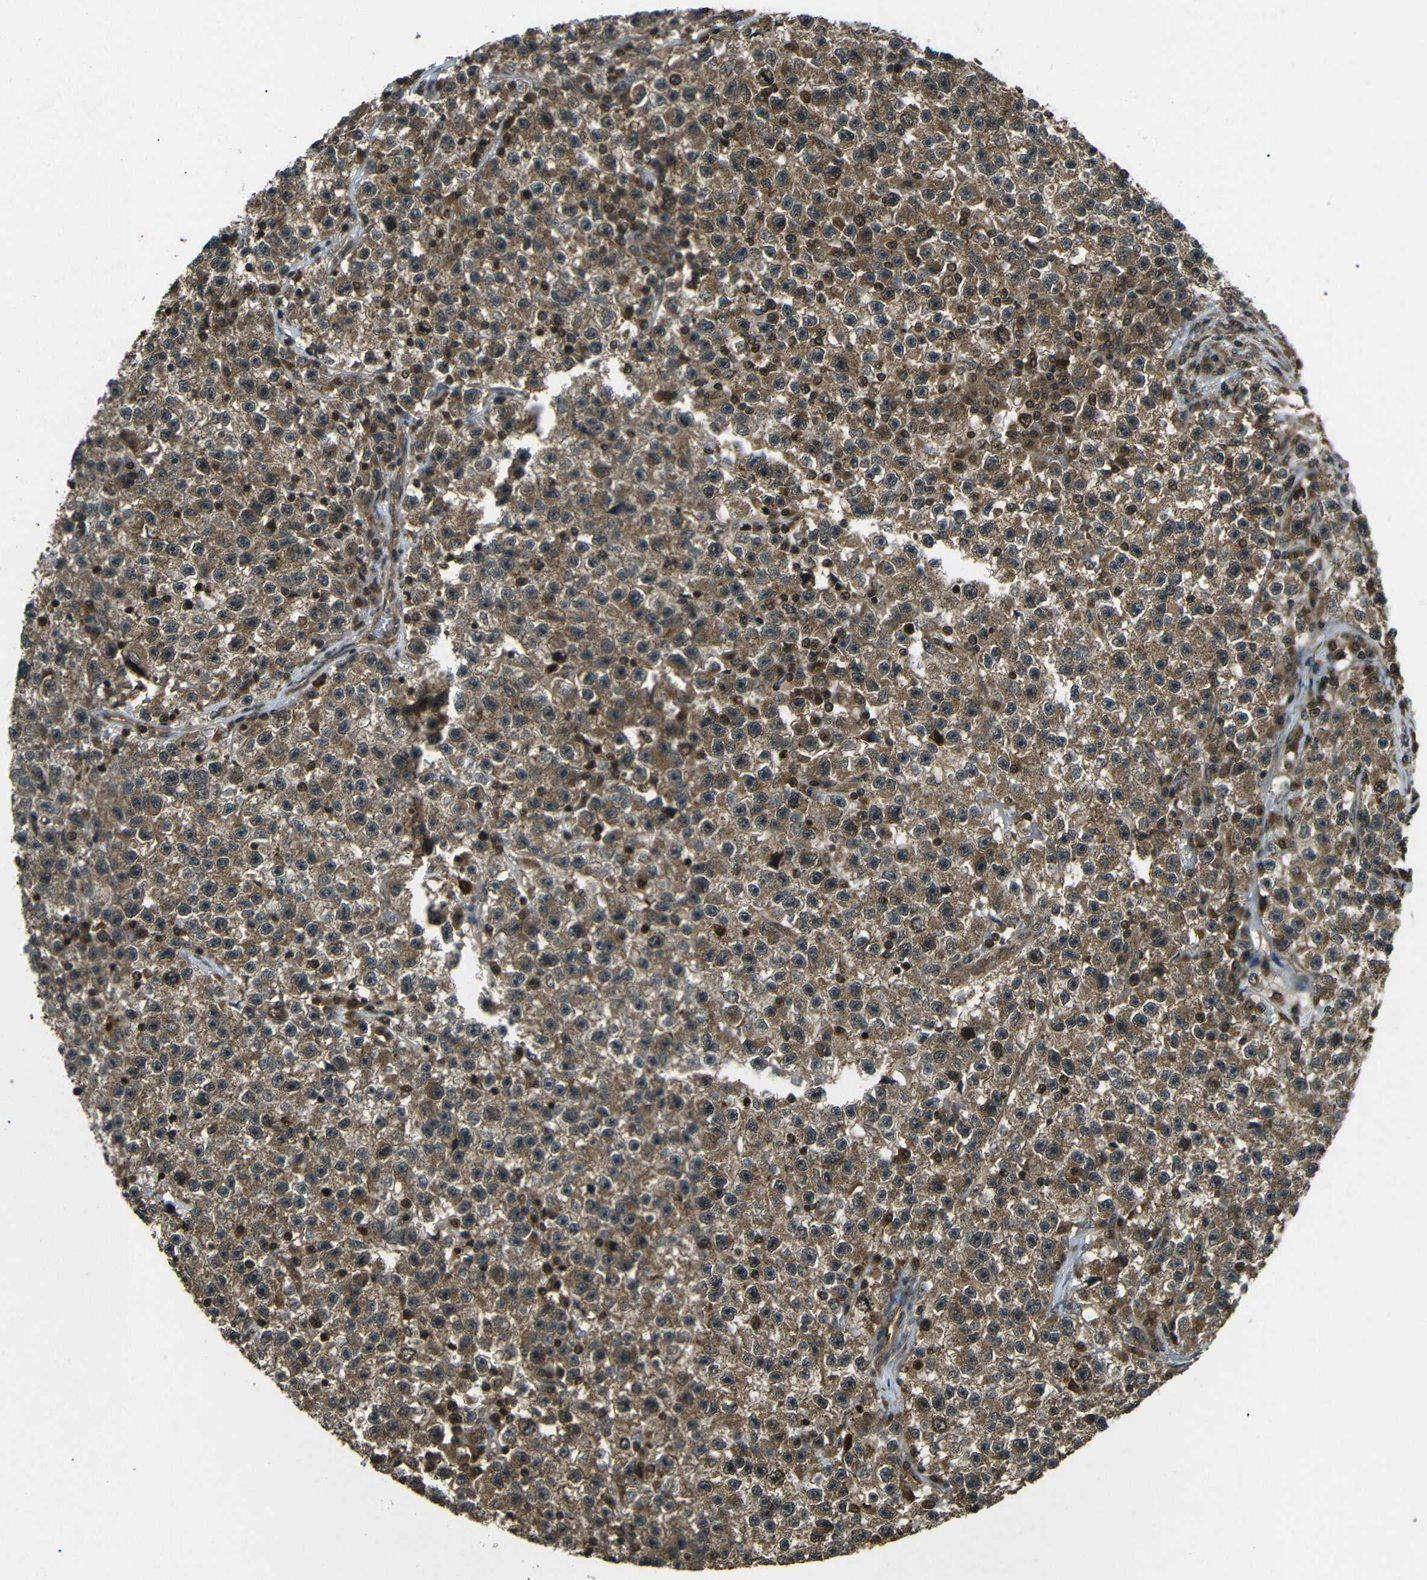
{"staining": {"intensity": "moderate", "quantity": ">75%", "location": "cytoplasmic/membranous,nuclear"}, "tissue": "testis cancer", "cell_type": "Tumor cells", "image_type": "cancer", "snomed": [{"axis": "morphology", "description": "Seminoma, NOS"}, {"axis": "topography", "description": "Testis"}], "caption": "This is a histology image of immunohistochemistry (IHC) staining of testis cancer (seminoma), which shows moderate staining in the cytoplasmic/membranous and nuclear of tumor cells.", "gene": "PLK2", "patient": {"sex": "male", "age": 22}}